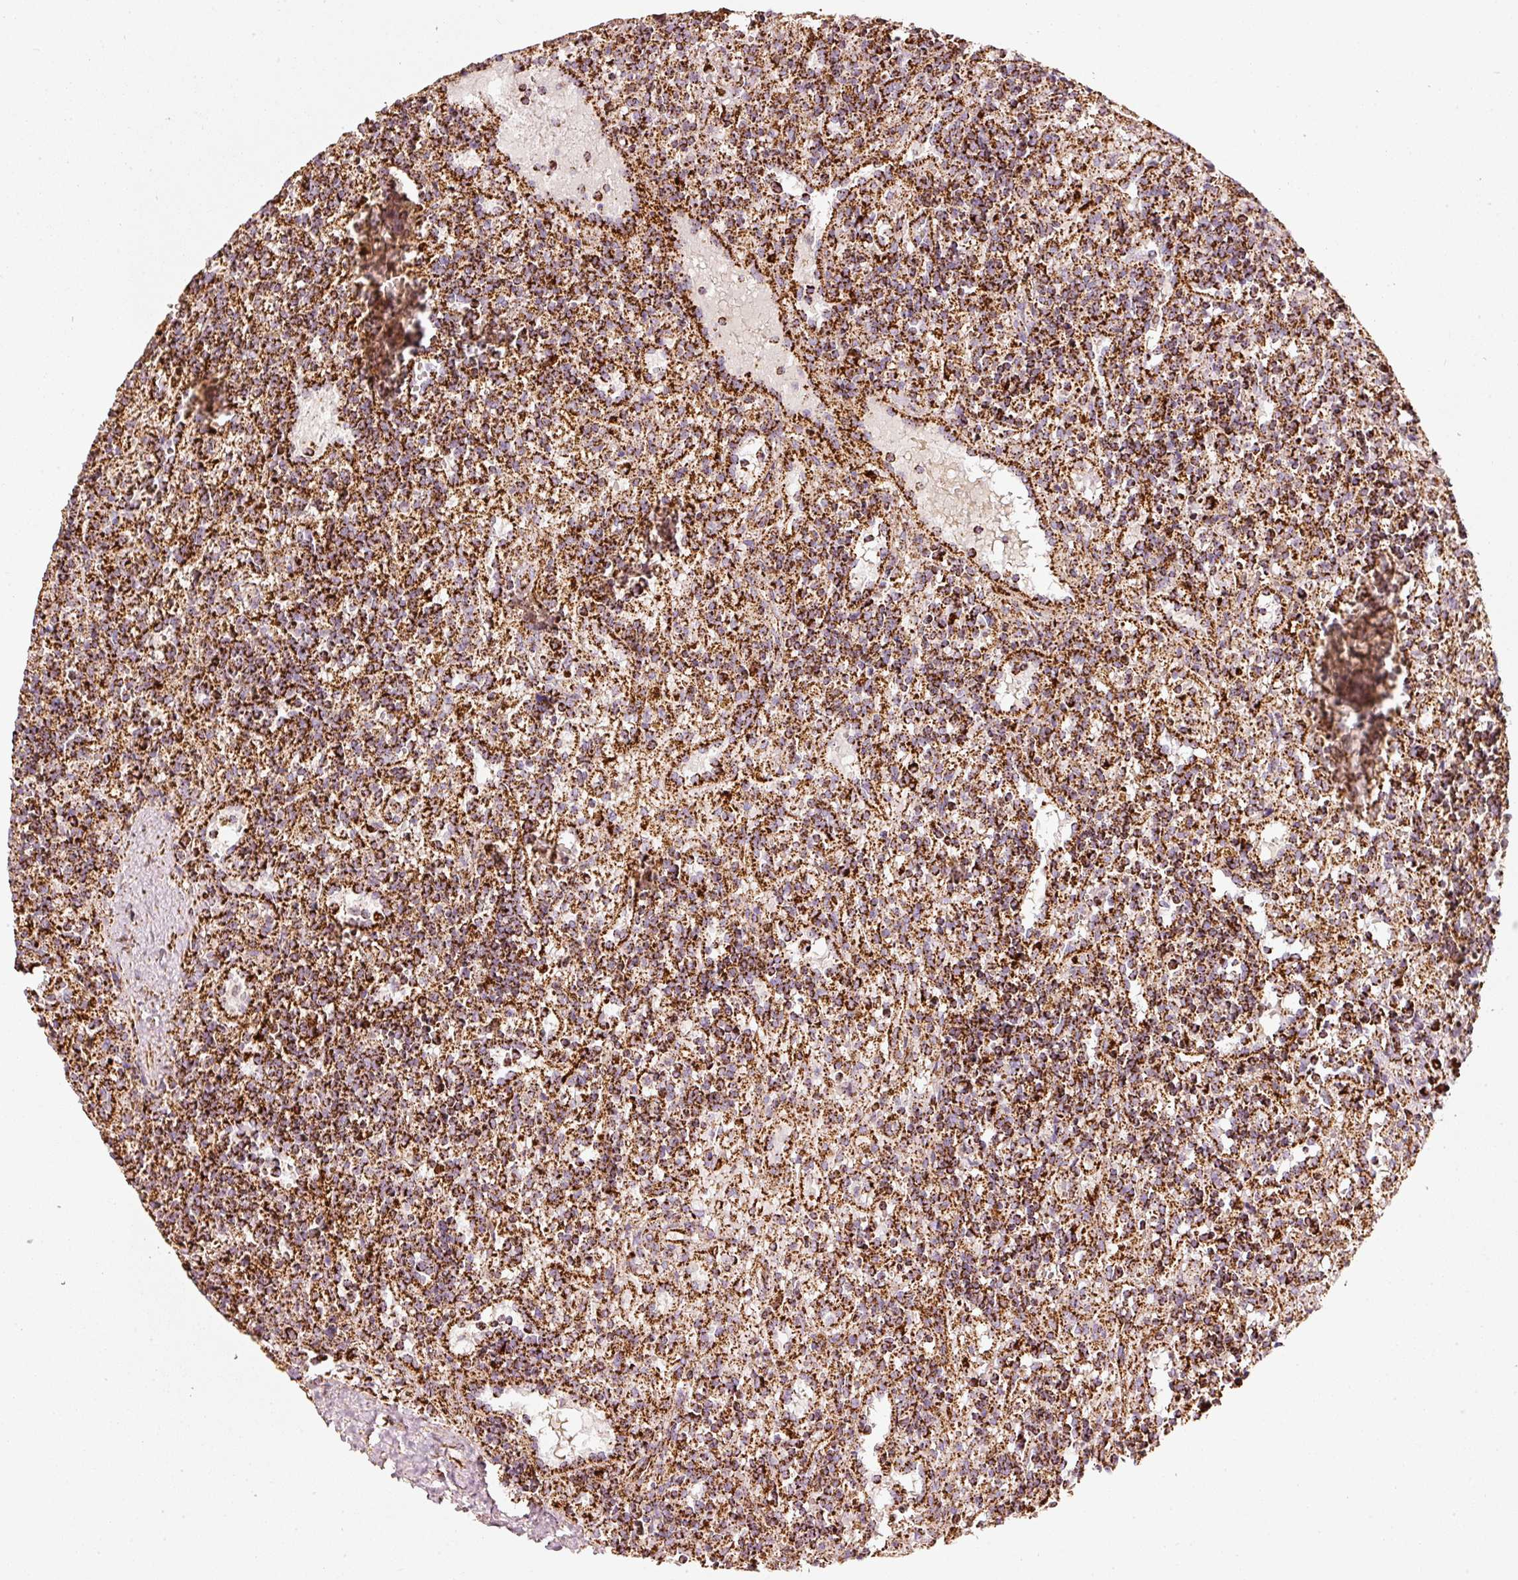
{"staining": {"intensity": "strong", "quantity": ">75%", "location": "cytoplasmic/membranous"}, "tissue": "lymphoma", "cell_type": "Tumor cells", "image_type": "cancer", "snomed": [{"axis": "morphology", "description": "Malignant lymphoma, non-Hodgkin's type, Low grade"}, {"axis": "topography", "description": "Spleen"}], "caption": "Human malignant lymphoma, non-Hodgkin's type (low-grade) stained for a protein (brown) exhibits strong cytoplasmic/membranous positive expression in approximately >75% of tumor cells.", "gene": "UQCRC1", "patient": {"sex": "male", "age": 67}}